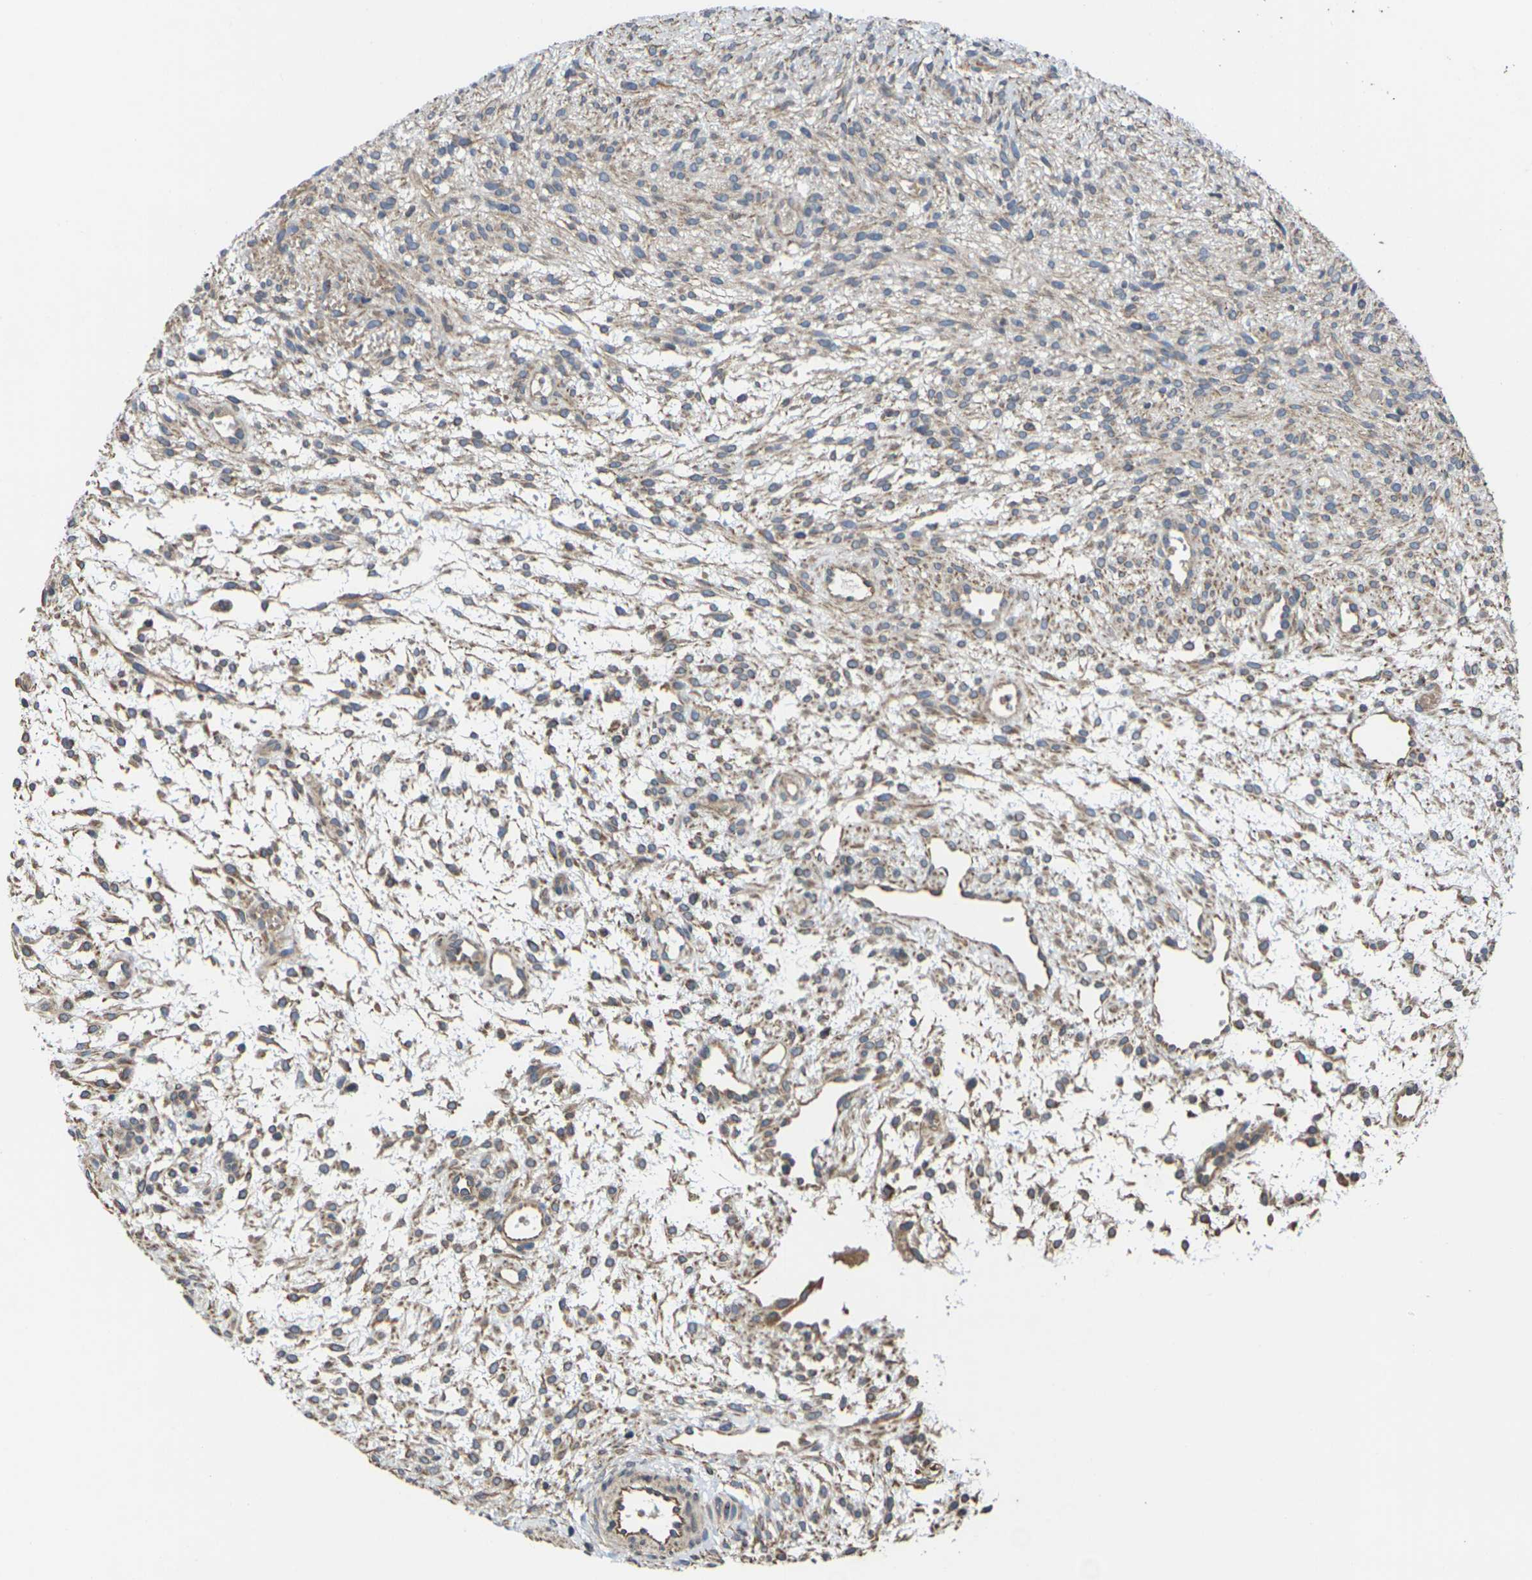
{"staining": {"intensity": "weak", "quantity": "25%-75%", "location": "cytoplasmic/membranous"}, "tissue": "ovary", "cell_type": "Ovarian stroma cells", "image_type": "normal", "snomed": [{"axis": "morphology", "description": "Normal tissue, NOS"}, {"axis": "morphology", "description": "Cyst, NOS"}, {"axis": "topography", "description": "Ovary"}], "caption": "Immunohistochemistry (IHC) image of normal ovary stained for a protein (brown), which demonstrates low levels of weak cytoplasmic/membranous positivity in about 25%-75% of ovarian stroma cells.", "gene": "DKK2", "patient": {"sex": "female", "age": 18}}